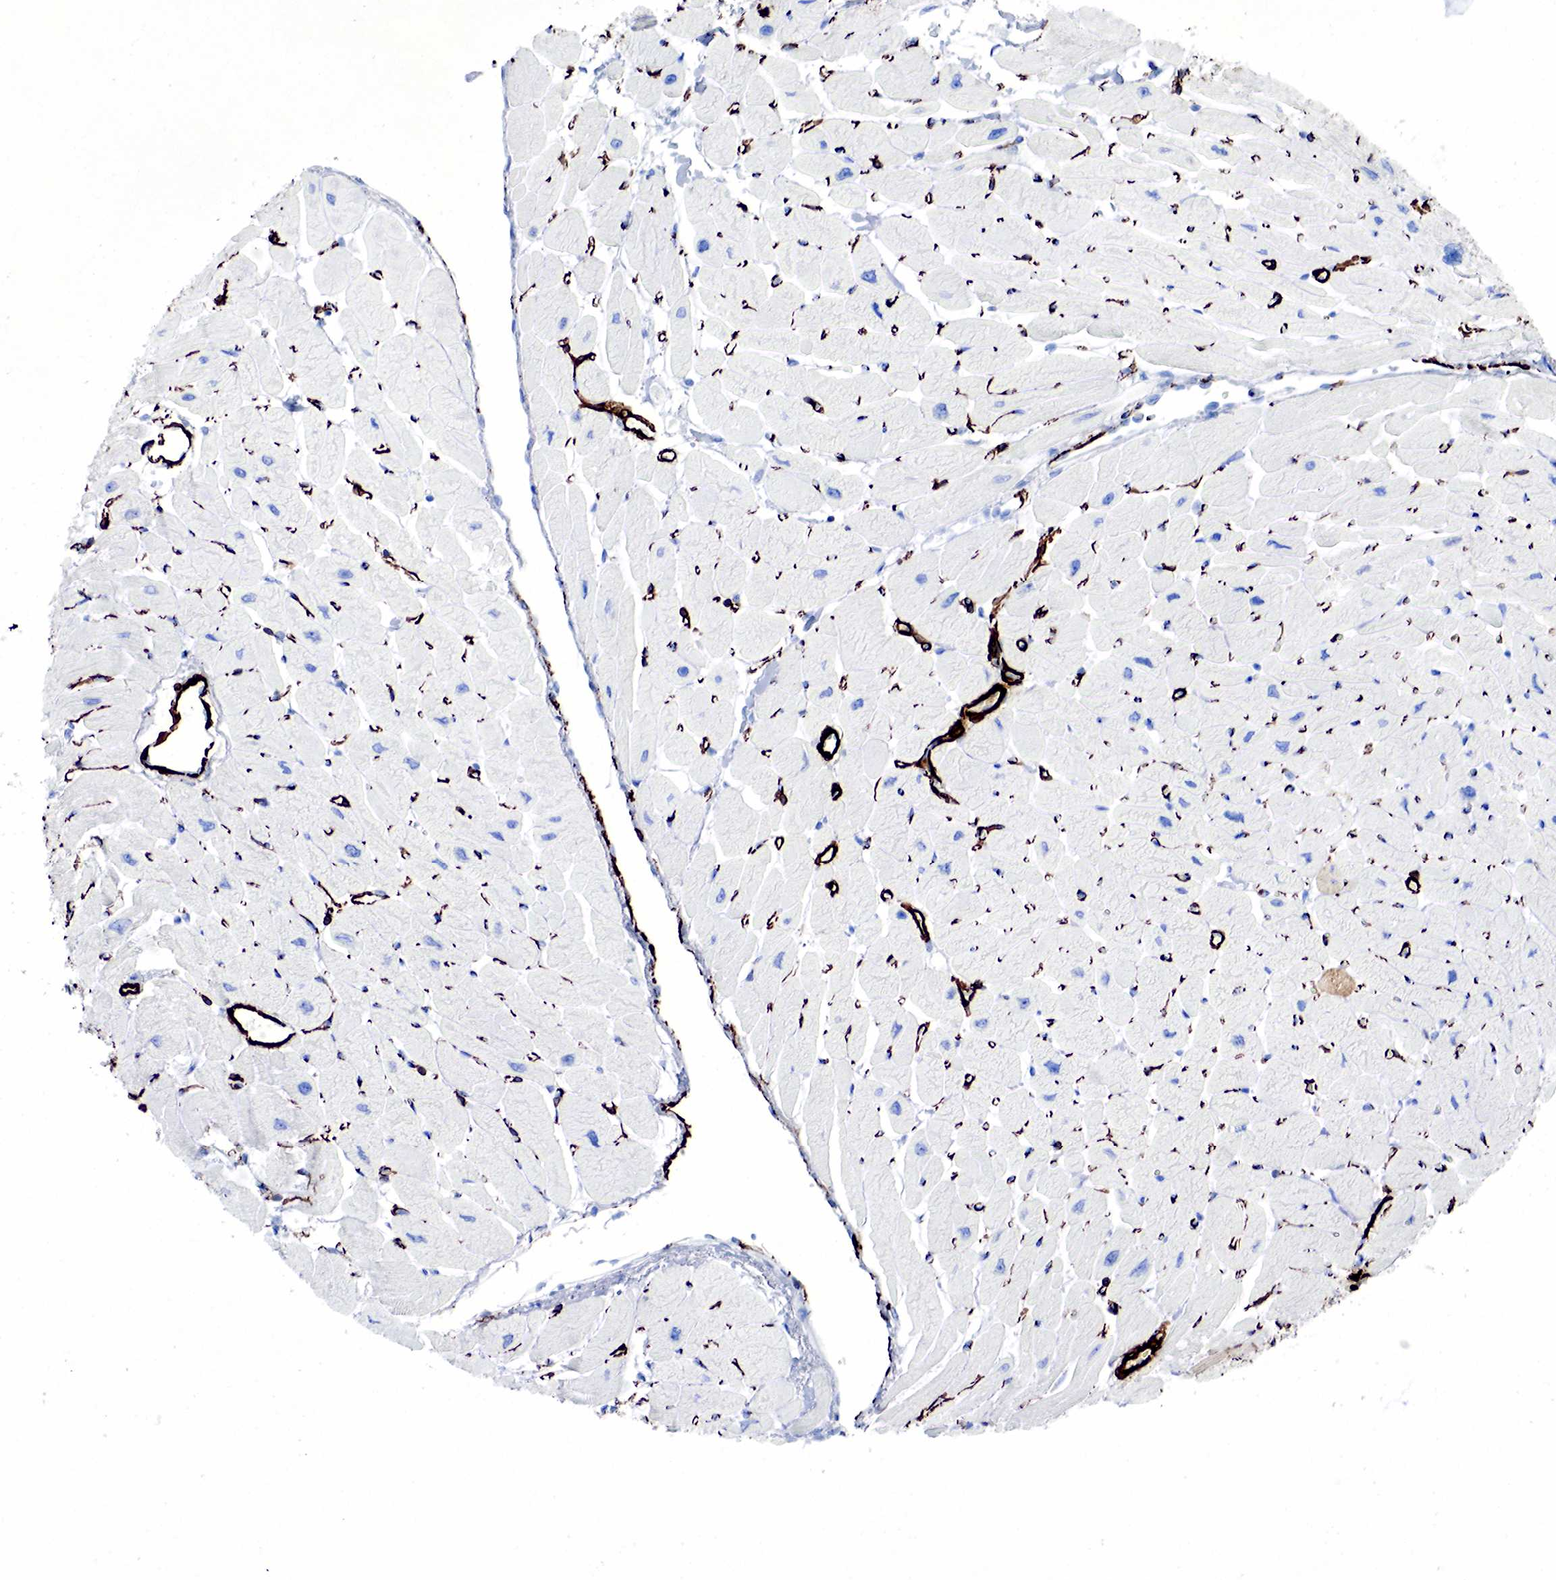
{"staining": {"intensity": "negative", "quantity": "none", "location": "none"}, "tissue": "heart muscle", "cell_type": "Cardiomyocytes", "image_type": "normal", "snomed": [{"axis": "morphology", "description": "Normal tissue, NOS"}, {"axis": "topography", "description": "Heart"}], "caption": "This is an immunohistochemistry image of unremarkable human heart muscle. There is no positivity in cardiomyocytes.", "gene": "ACTA2", "patient": {"sex": "female", "age": 54}}